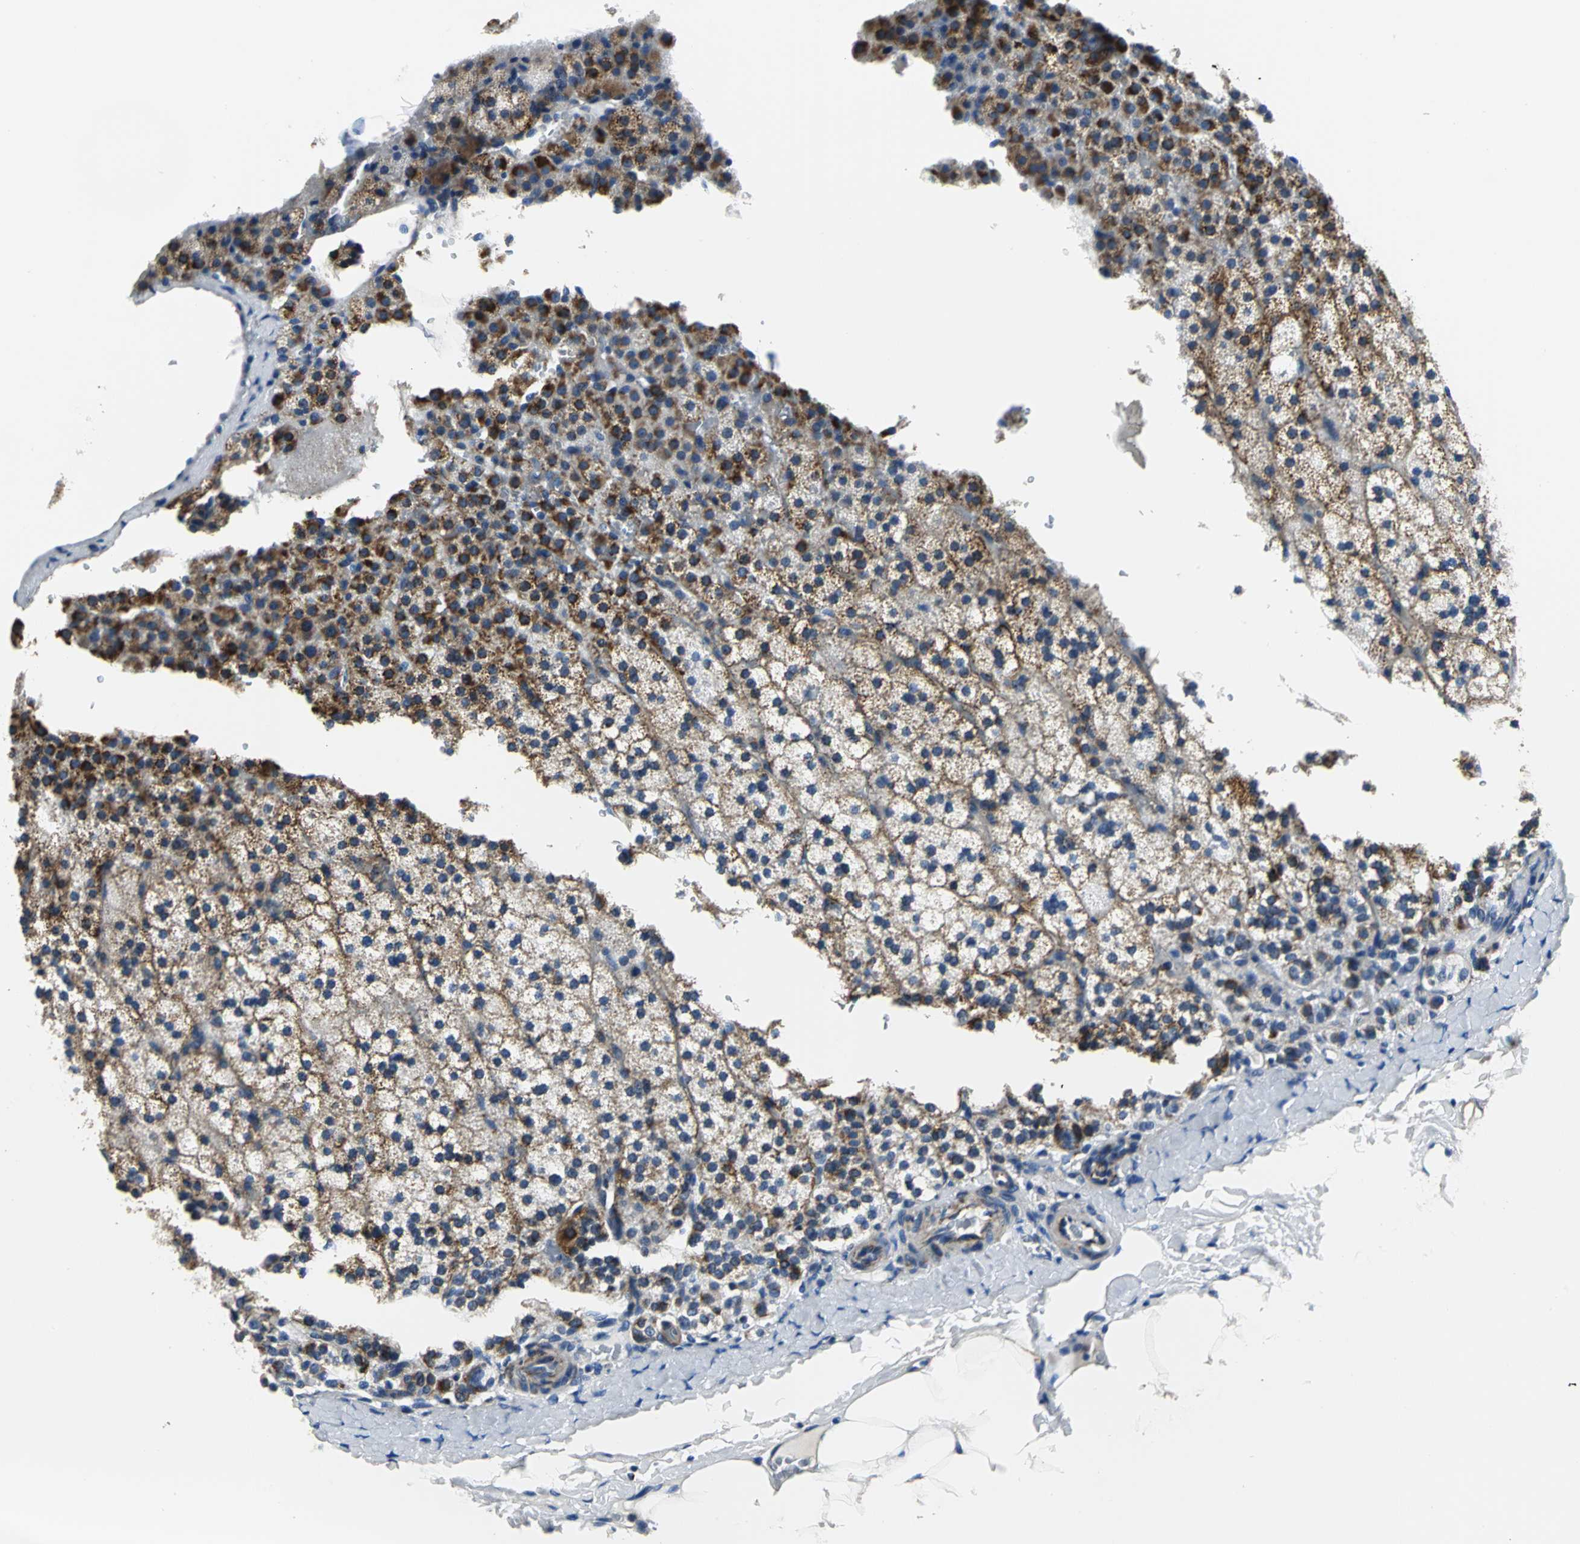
{"staining": {"intensity": "moderate", "quantity": ">75%", "location": "cytoplasmic/membranous"}, "tissue": "adrenal gland", "cell_type": "Glandular cells", "image_type": "normal", "snomed": [{"axis": "morphology", "description": "Normal tissue, NOS"}, {"axis": "topography", "description": "Adrenal gland"}], "caption": "Protein staining of normal adrenal gland demonstrates moderate cytoplasmic/membranous staining in about >75% of glandular cells.", "gene": "IFI6", "patient": {"sex": "male", "age": 35}}